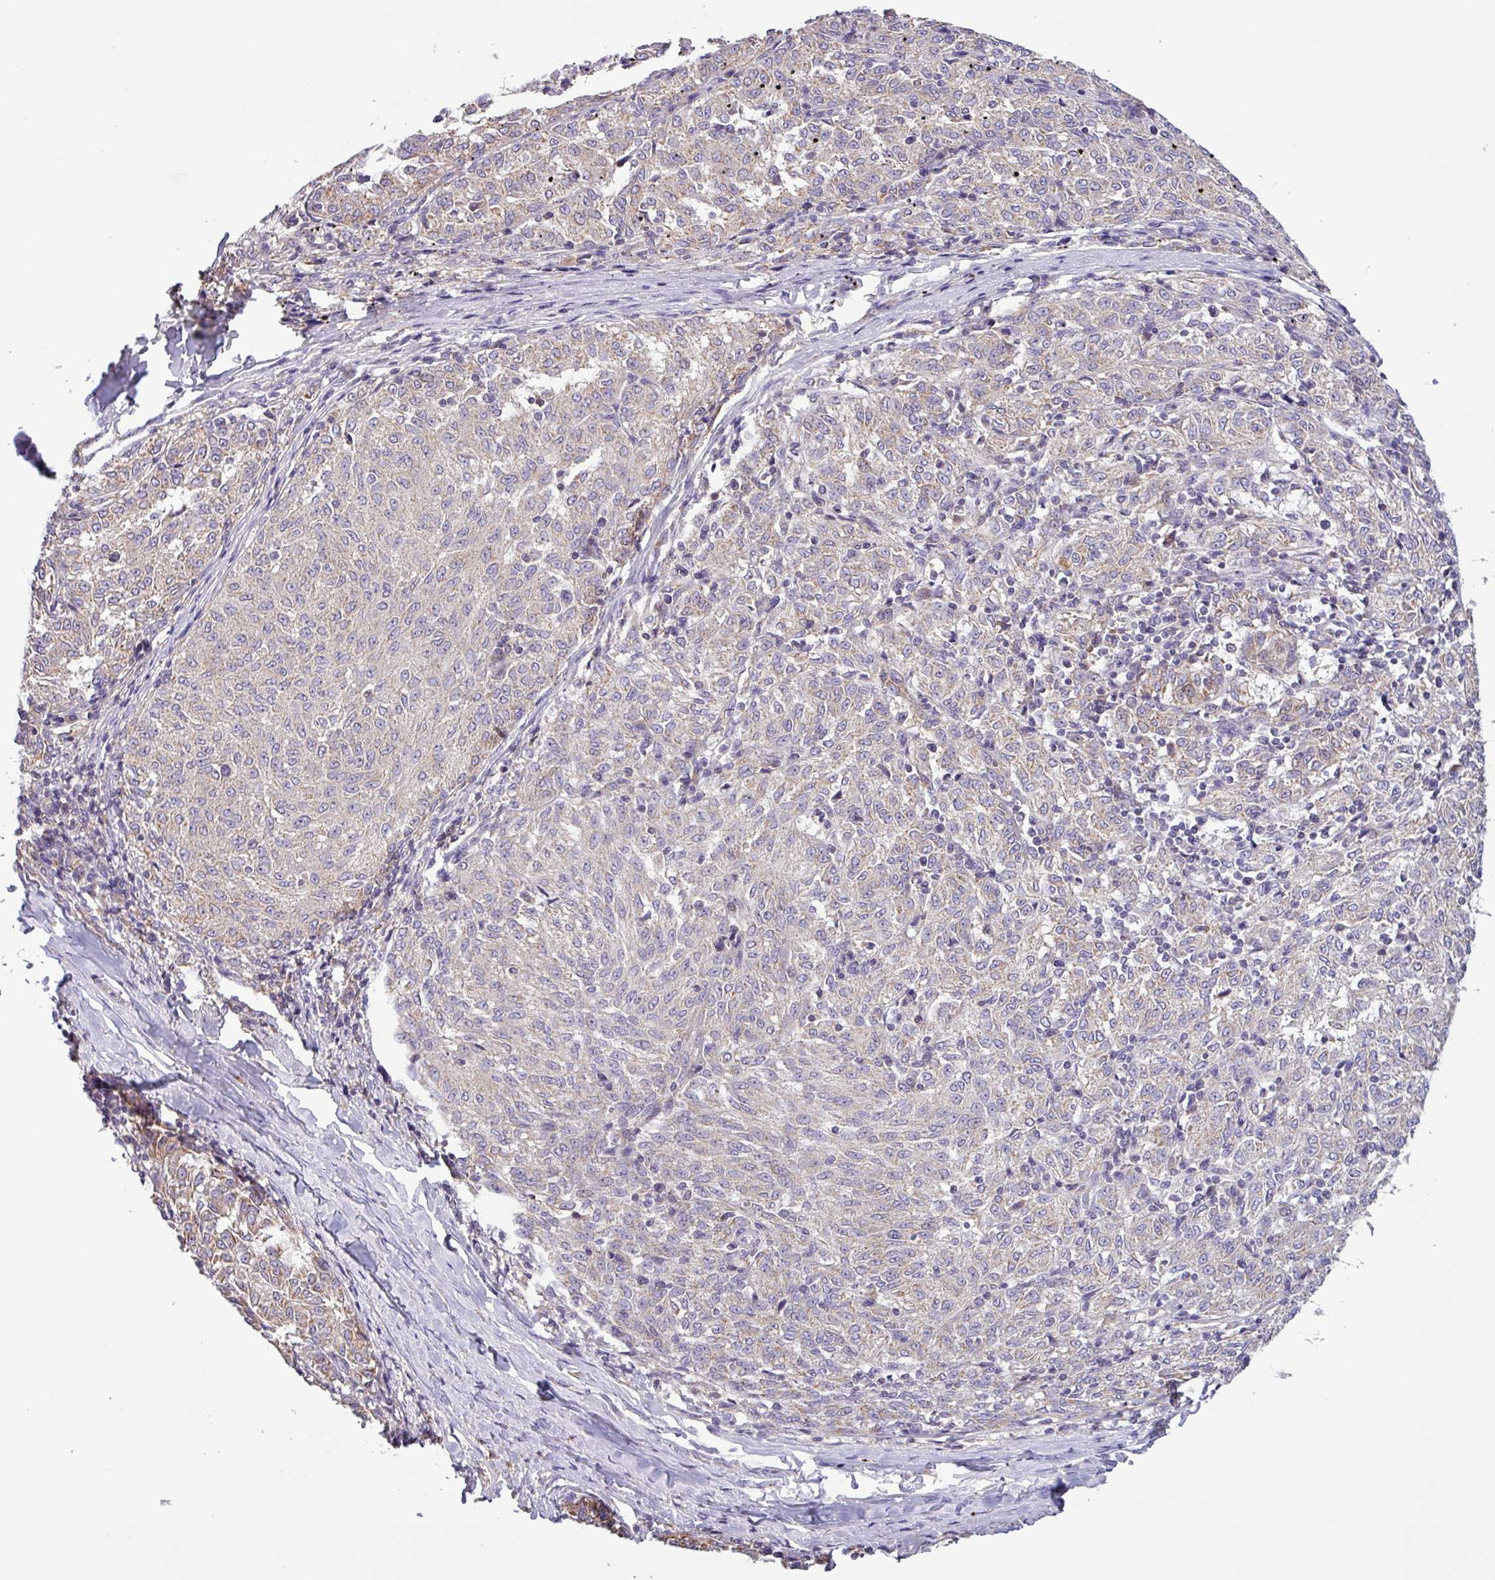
{"staining": {"intensity": "weak", "quantity": "<25%", "location": "cytoplasmic/membranous"}, "tissue": "melanoma", "cell_type": "Tumor cells", "image_type": "cancer", "snomed": [{"axis": "morphology", "description": "Malignant melanoma, NOS"}, {"axis": "topography", "description": "Skin"}], "caption": "DAB immunohistochemical staining of malignant melanoma demonstrates no significant staining in tumor cells.", "gene": "SFTPB", "patient": {"sex": "female", "age": 72}}